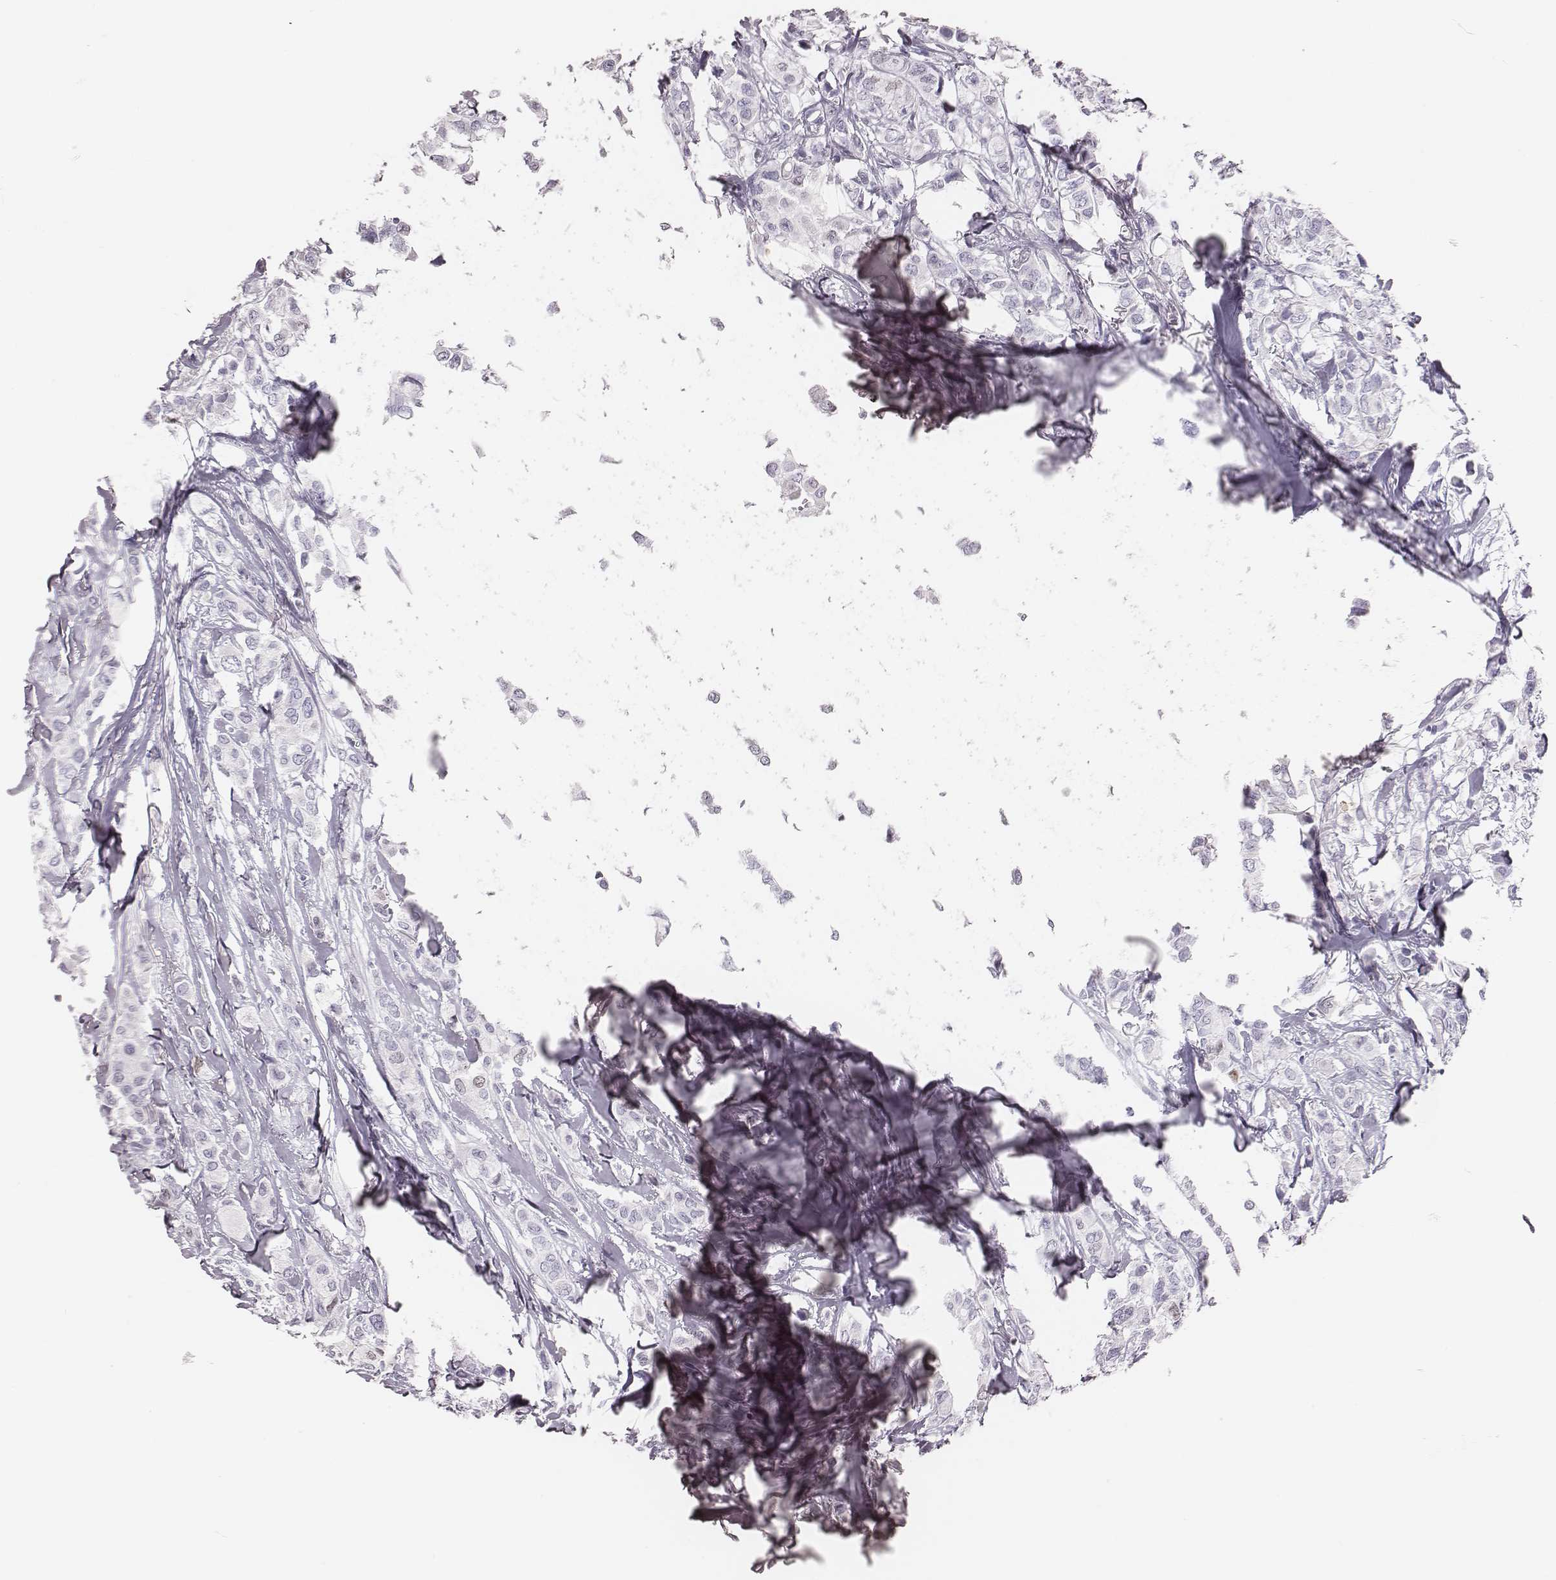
{"staining": {"intensity": "negative", "quantity": "none", "location": "none"}, "tissue": "breast cancer", "cell_type": "Tumor cells", "image_type": "cancer", "snomed": [{"axis": "morphology", "description": "Duct carcinoma"}, {"axis": "topography", "description": "Breast"}], "caption": "An immunohistochemistry (IHC) photomicrograph of breast invasive ductal carcinoma is shown. There is no staining in tumor cells of breast invasive ductal carcinoma.", "gene": "H1-6", "patient": {"sex": "female", "age": 85}}